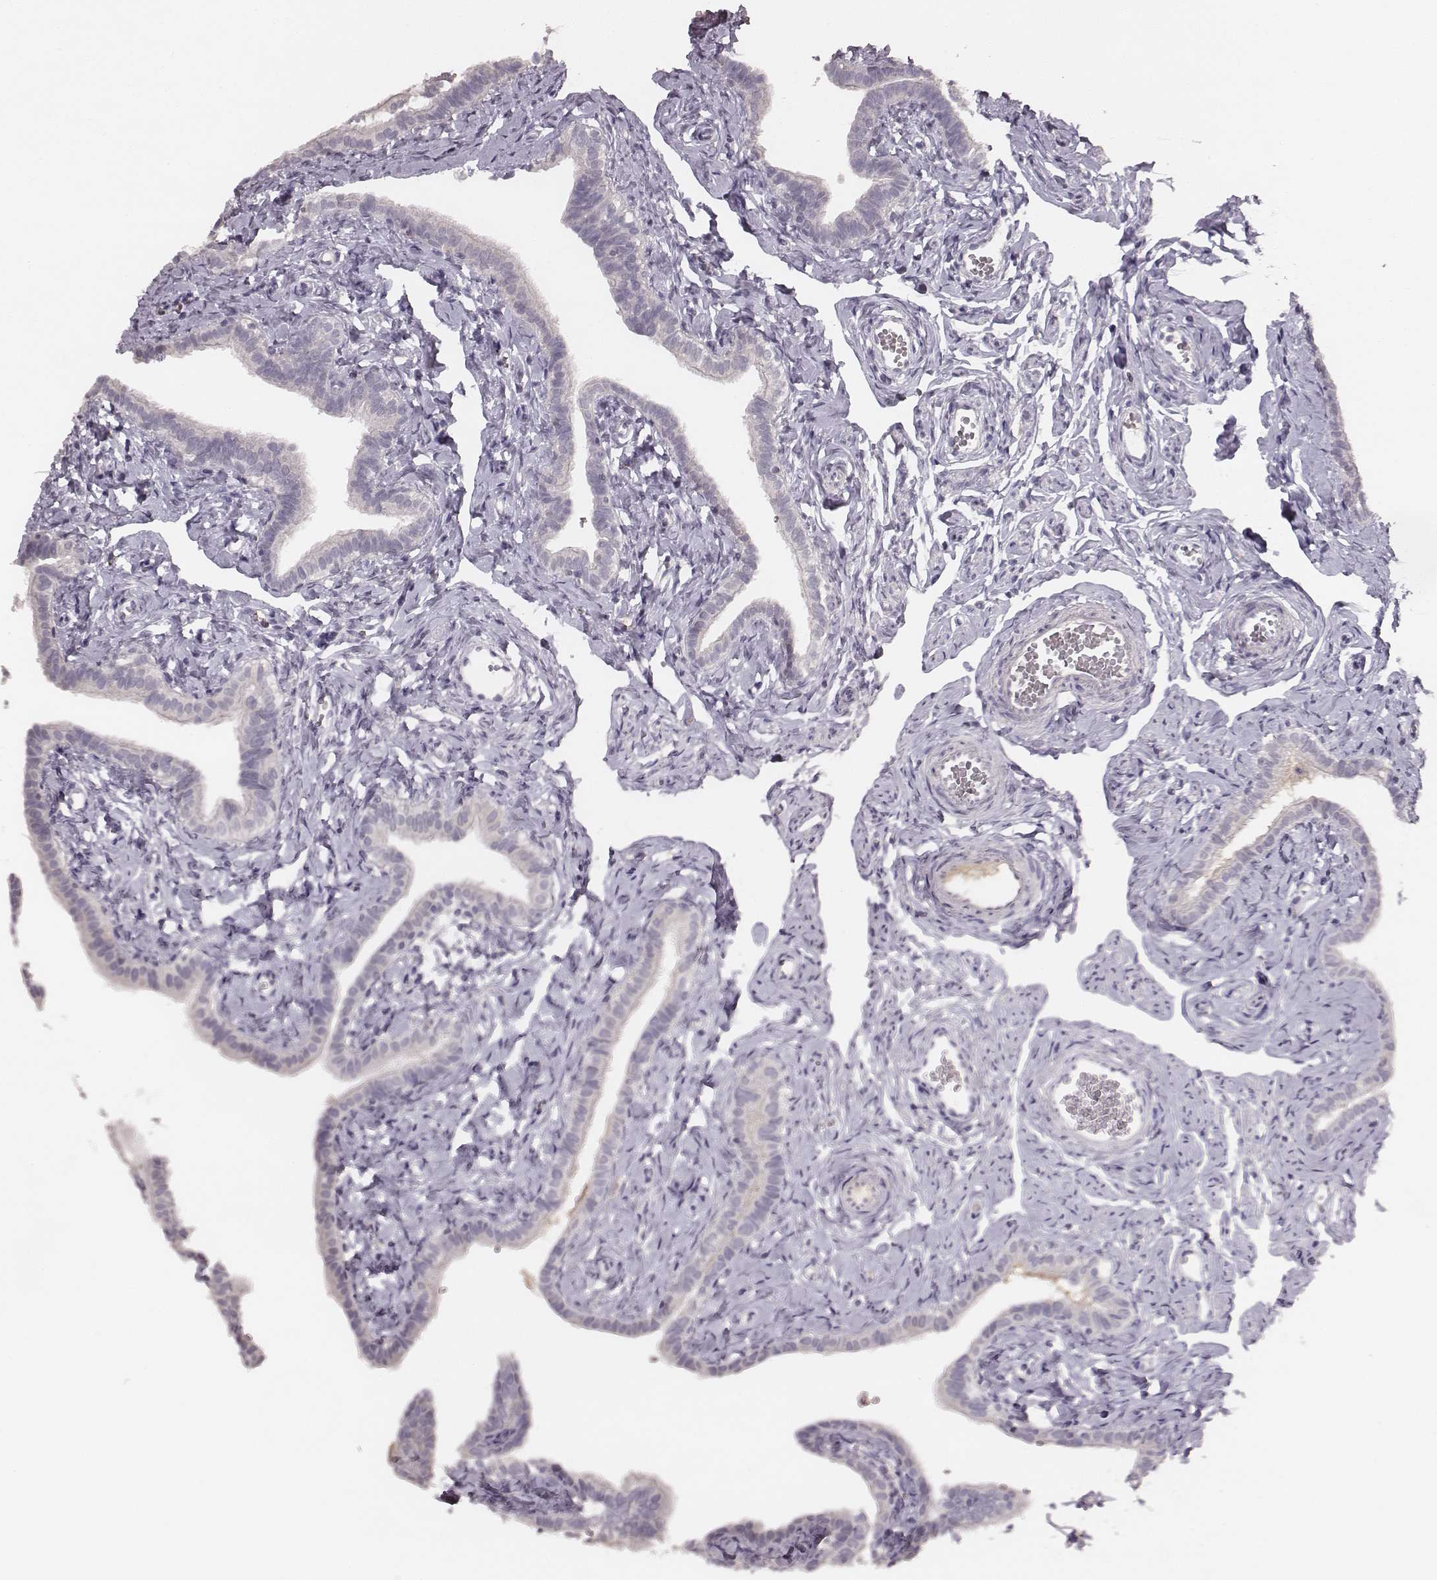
{"staining": {"intensity": "negative", "quantity": "none", "location": "none"}, "tissue": "fallopian tube", "cell_type": "Glandular cells", "image_type": "normal", "snomed": [{"axis": "morphology", "description": "Normal tissue, NOS"}, {"axis": "topography", "description": "Fallopian tube"}], "caption": "Immunohistochemical staining of benign human fallopian tube shows no significant staining in glandular cells.", "gene": "LY6K", "patient": {"sex": "female", "age": 41}}